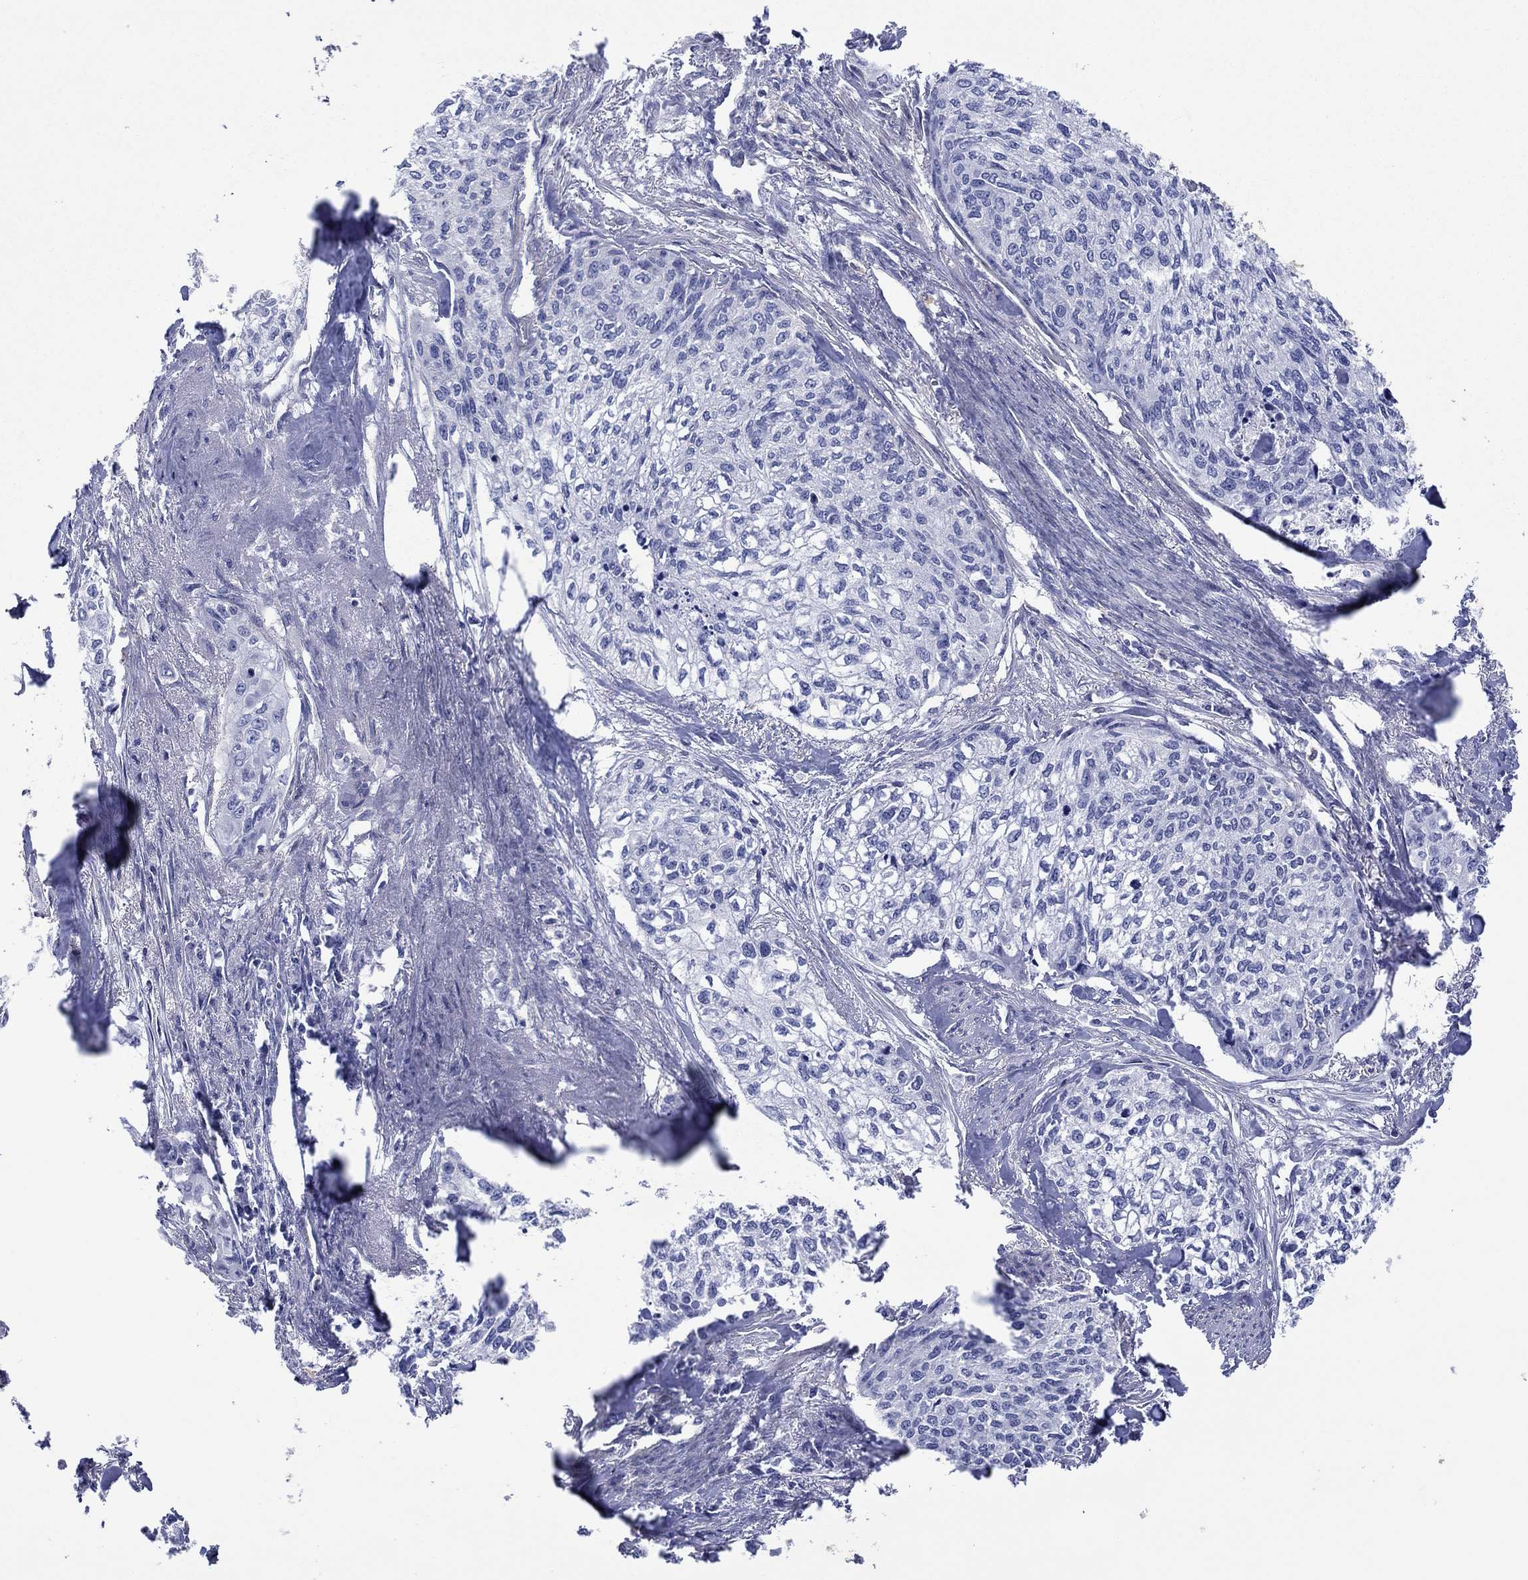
{"staining": {"intensity": "negative", "quantity": "none", "location": "none"}, "tissue": "cervical cancer", "cell_type": "Tumor cells", "image_type": "cancer", "snomed": [{"axis": "morphology", "description": "Squamous cell carcinoma, NOS"}, {"axis": "topography", "description": "Cervix"}], "caption": "Immunohistochemistry image of human cervical cancer stained for a protein (brown), which demonstrates no positivity in tumor cells.", "gene": "TPRN", "patient": {"sex": "female", "age": 58}}